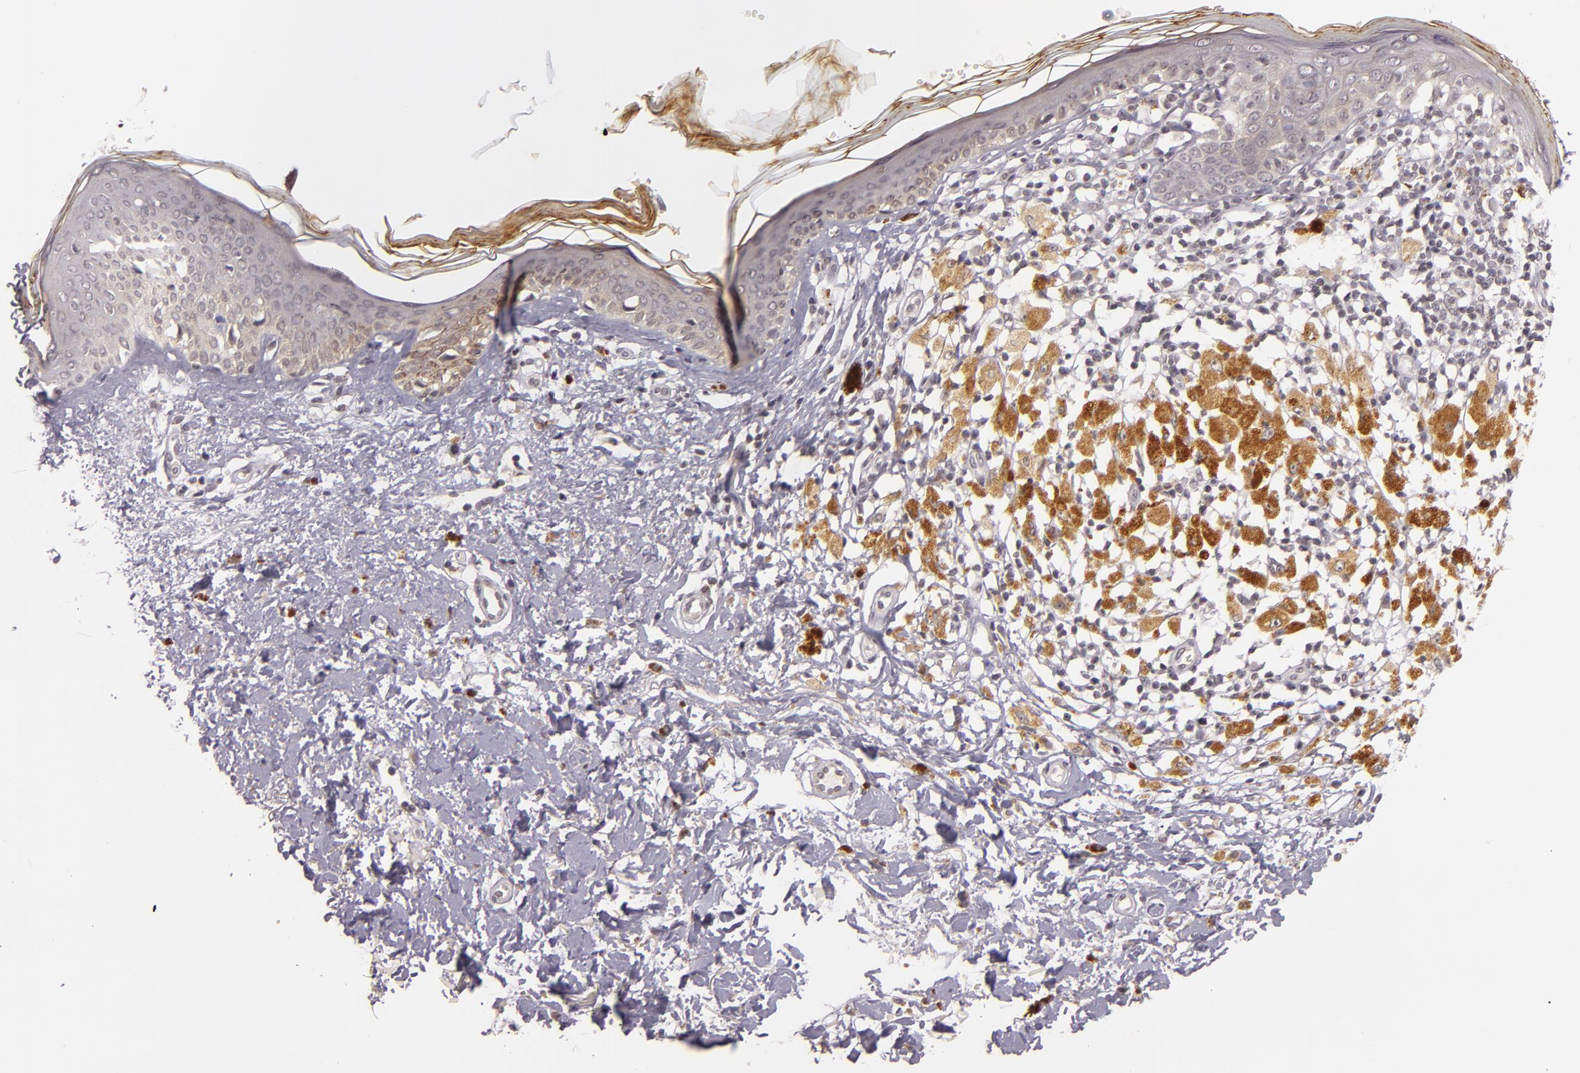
{"staining": {"intensity": "moderate", "quantity": ">75%", "location": "cytoplasmic/membranous"}, "tissue": "melanoma", "cell_type": "Tumor cells", "image_type": "cancer", "snomed": [{"axis": "morphology", "description": "Malignant melanoma, NOS"}, {"axis": "topography", "description": "Skin"}], "caption": "High-magnification brightfield microscopy of melanoma stained with DAB (3,3'-diaminobenzidine) (brown) and counterstained with hematoxylin (blue). tumor cells exhibit moderate cytoplasmic/membranous expression is present in approximately>75% of cells.", "gene": "CASP8", "patient": {"sex": "male", "age": 88}}